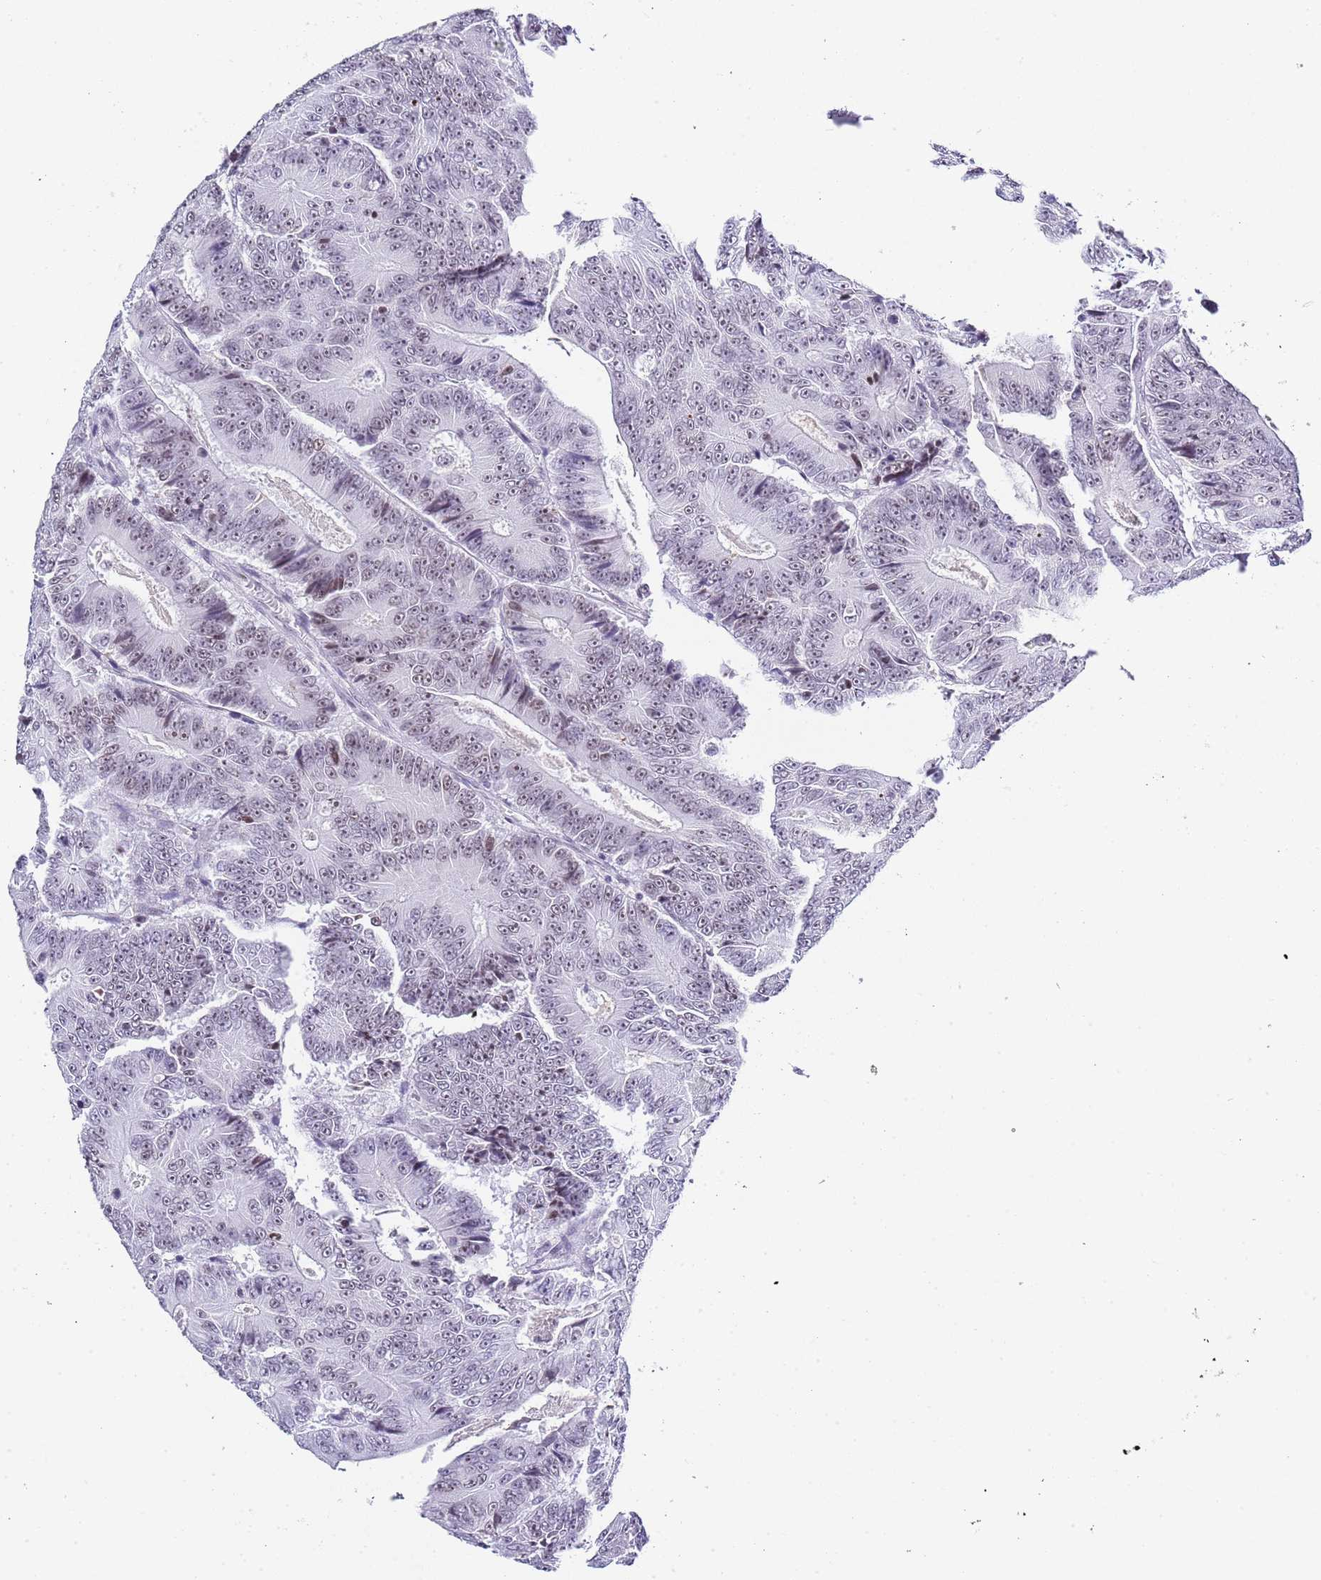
{"staining": {"intensity": "weak", "quantity": "25%-75%", "location": "nuclear"}, "tissue": "colorectal cancer", "cell_type": "Tumor cells", "image_type": "cancer", "snomed": [{"axis": "morphology", "description": "Adenocarcinoma, NOS"}, {"axis": "topography", "description": "Colon"}], "caption": "High-magnification brightfield microscopy of colorectal cancer (adenocarcinoma) stained with DAB (3,3'-diaminobenzidine) (brown) and counterstained with hematoxylin (blue). tumor cells exhibit weak nuclear staining is appreciated in about25%-75% of cells.", "gene": "NOP56", "patient": {"sex": "male", "age": 83}}